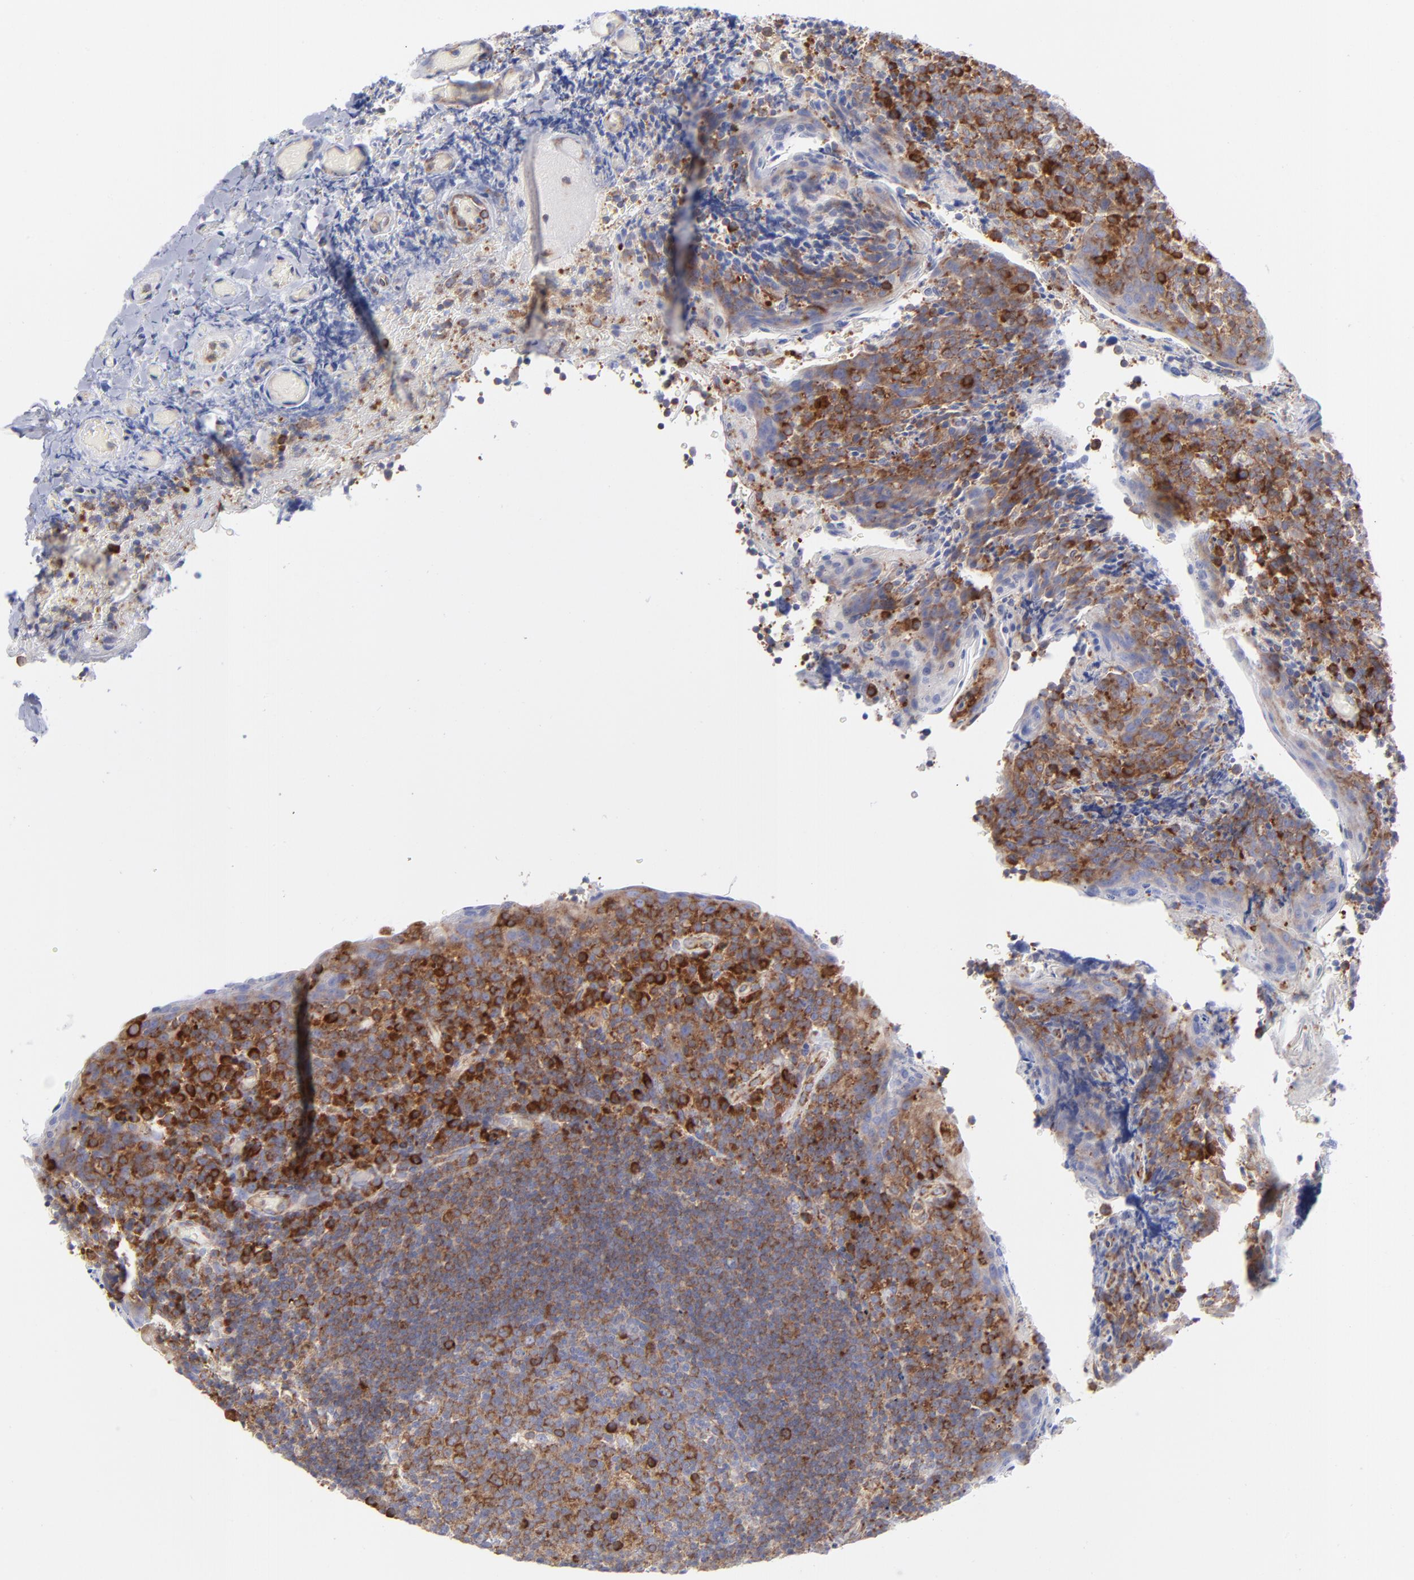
{"staining": {"intensity": "strong", "quantity": "25%-75%", "location": "cytoplasmic/membranous"}, "tissue": "tonsil", "cell_type": "Germinal center cells", "image_type": "normal", "snomed": [{"axis": "morphology", "description": "Normal tissue, NOS"}, {"axis": "topography", "description": "Tonsil"}], "caption": "A high-resolution image shows IHC staining of normal tonsil, which demonstrates strong cytoplasmic/membranous staining in about 25%-75% of germinal center cells.", "gene": "EIF2AK2", "patient": {"sex": "male", "age": 17}}